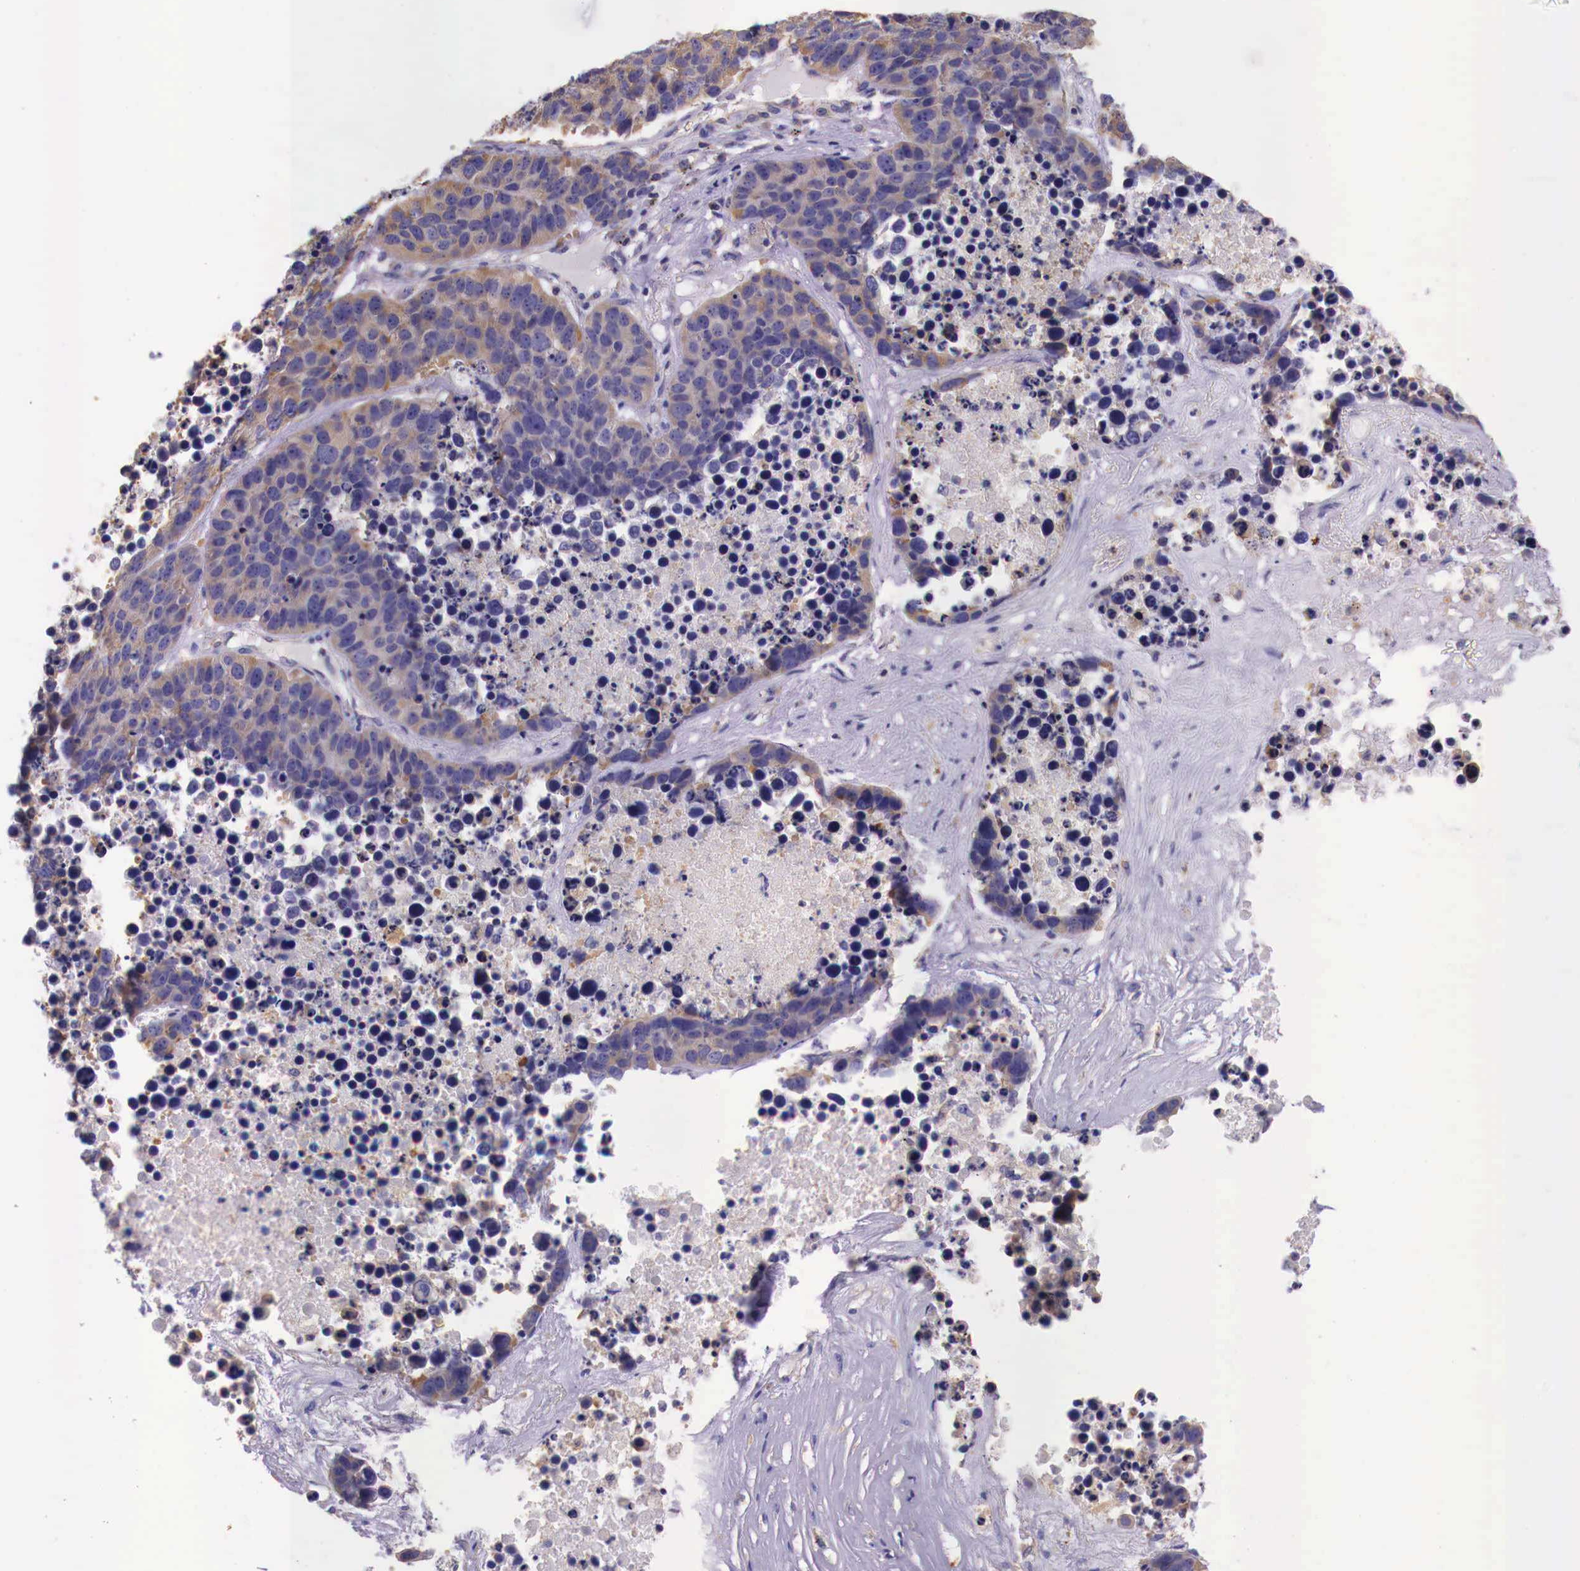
{"staining": {"intensity": "weak", "quantity": "25%-75%", "location": "cytoplasmic/membranous"}, "tissue": "lung cancer", "cell_type": "Tumor cells", "image_type": "cancer", "snomed": [{"axis": "morphology", "description": "Carcinoid, malignant, NOS"}, {"axis": "topography", "description": "Lung"}], "caption": "Malignant carcinoid (lung) stained with a protein marker demonstrates weak staining in tumor cells.", "gene": "GRIPAP1", "patient": {"sex": "male", "age": 60}}